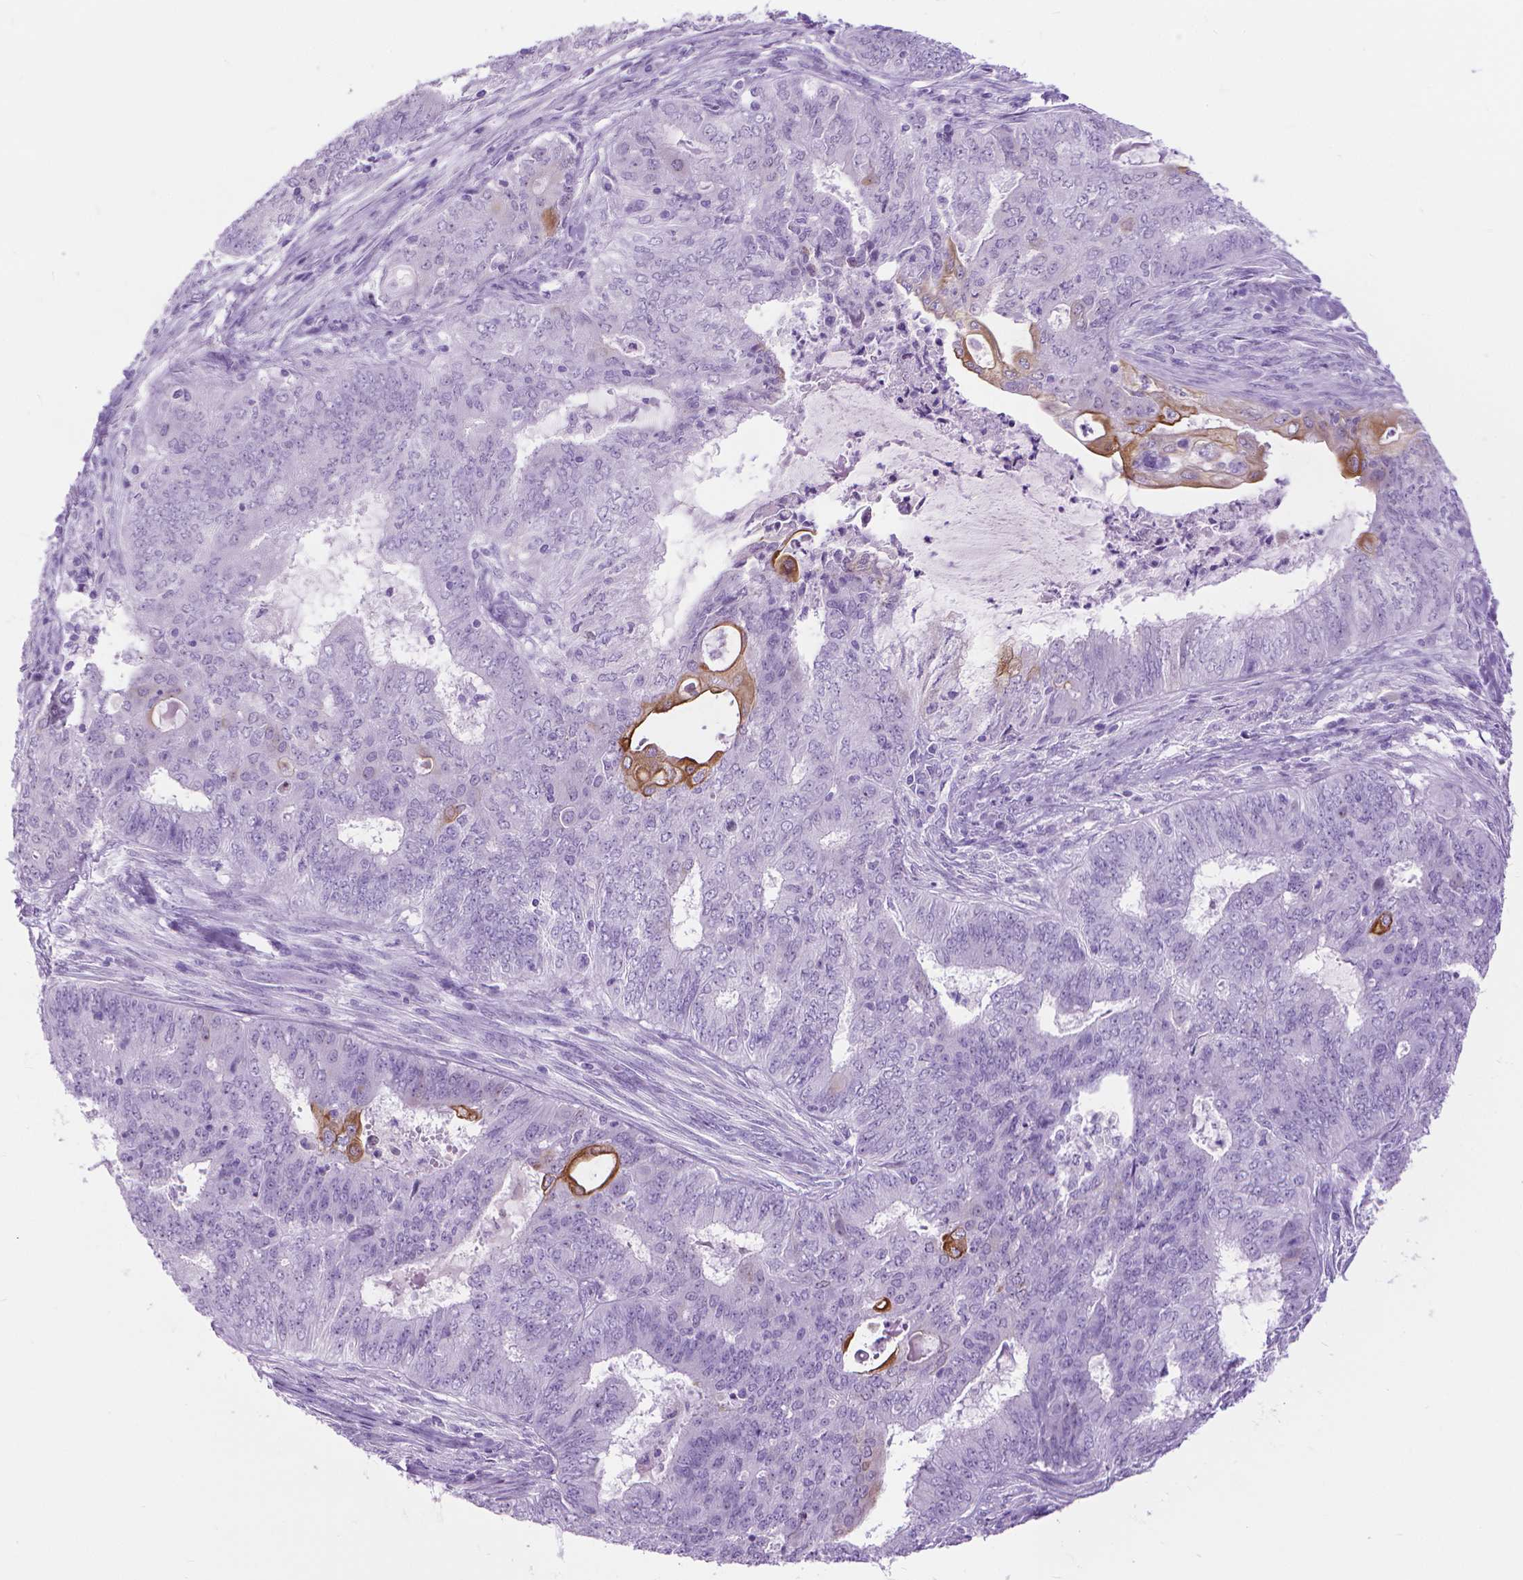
{"staining": {"intensity": "strong", "quantity": "<25%", "location": "cytoplasmic/membranous"}, "tissue": "endometrial cancer", "cell_type": "Tumor cells", "image_type": "cancer", "snomed": [{"axis": "morphology", "description": "Adenocarcinoma, NOS"}, {"axis": "topography", "description": "Endometrium"}], "caption": "Adenocarcinoma (endometrial) stained with DAB (3,3'-diaminobenzidine) immunohistochemistry reveals medium levels of strong cytoplasmic/membranous expression in about <25% of tumor cells.", "gene": "HTR2B", "patient": {"sex": "female", "age": 62}}